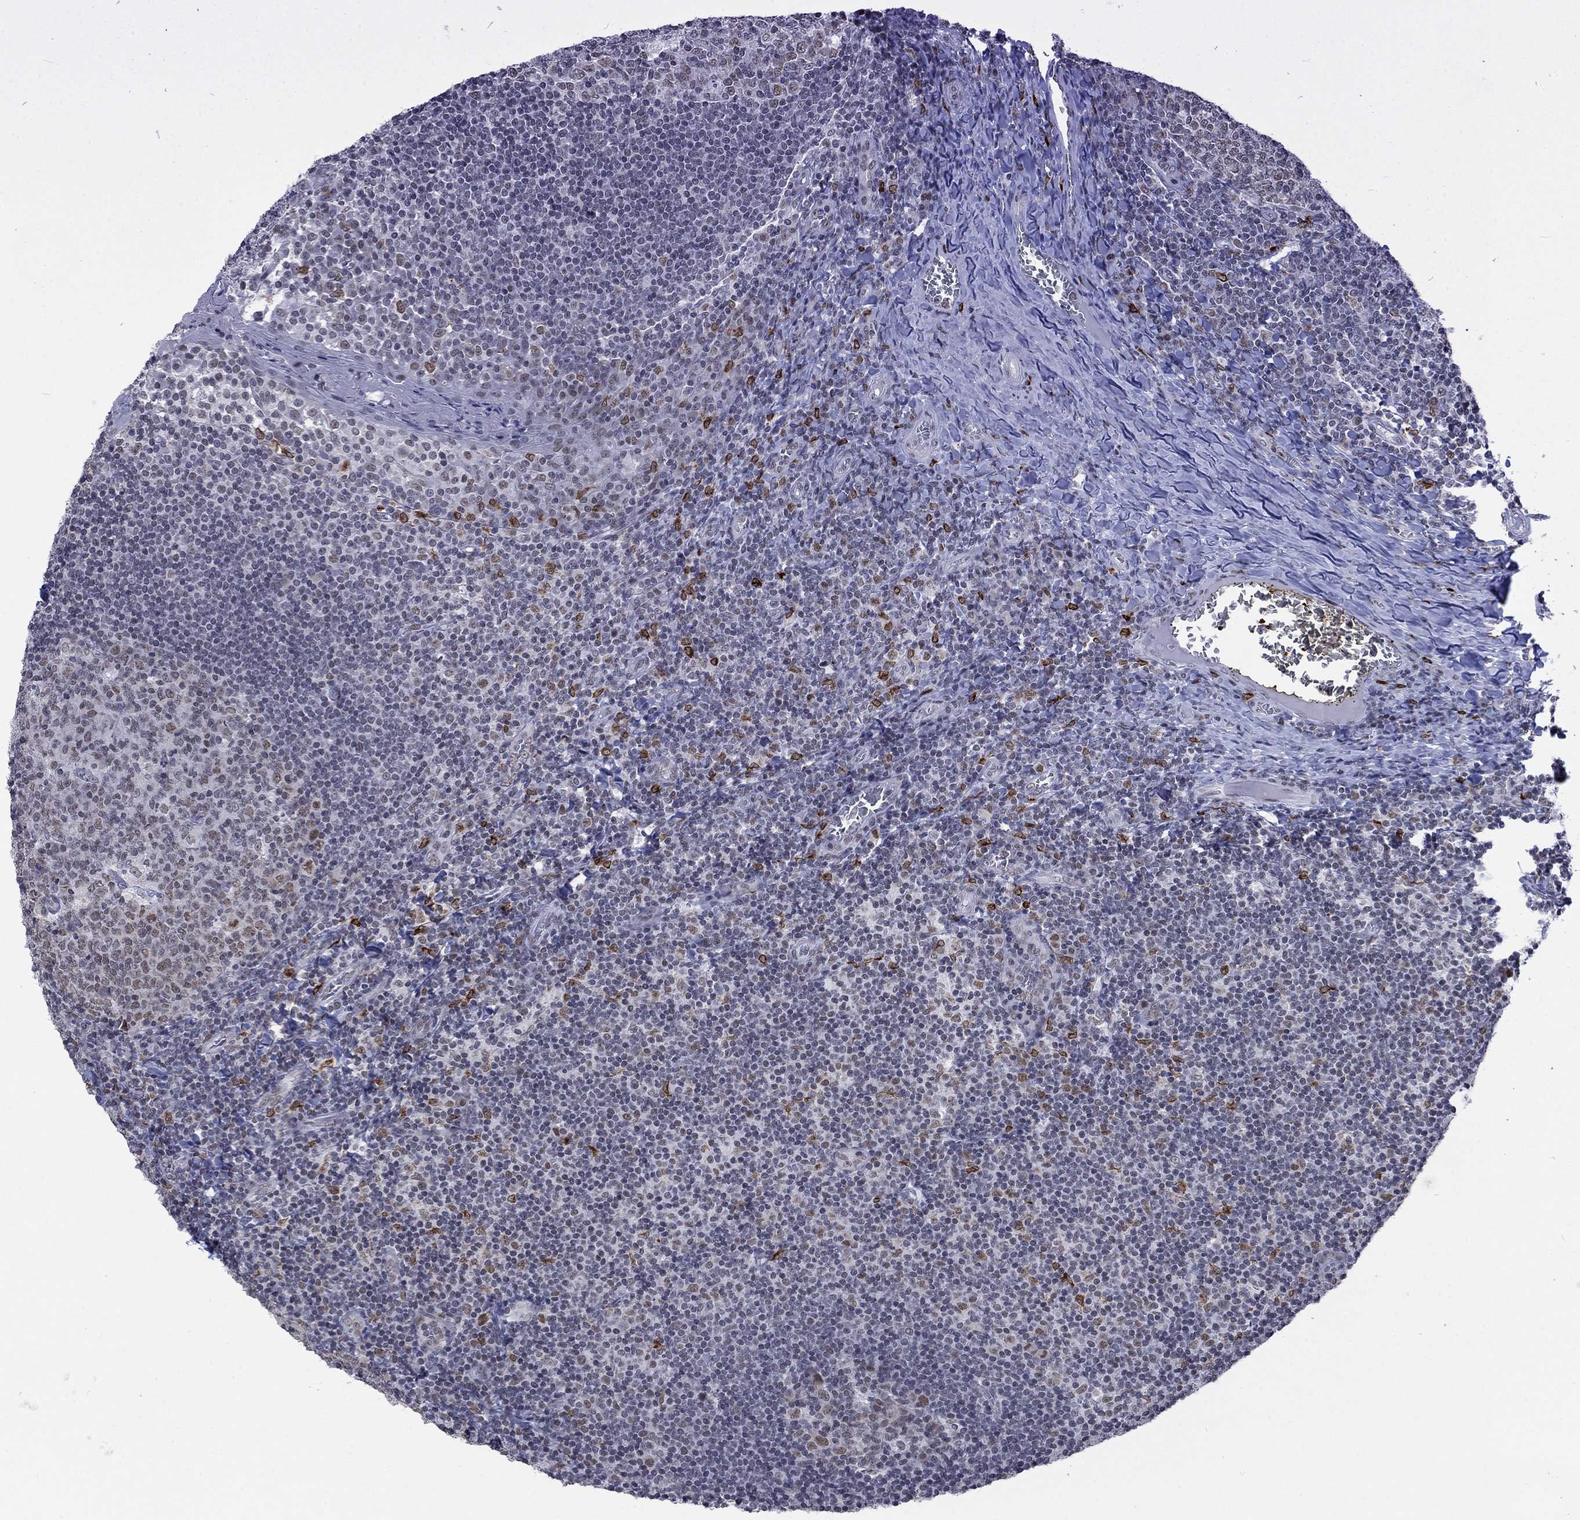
{"staining": {"intensity": "moderate", "quantity": "<25%", "location": "nuclear"}, "tissue": "tonsil", "cell_type": "Germinal center cells", "image_type": "normal", "snomed": [{"axis": "morphology", "description": "Normal tissue, NOS"}, {"axis": "topography", "description": "Tonsil"}], "caption": "Immunohistochemistry of benign human tonsil shows low levels of moderate nuclear positivity in approximately <25% of germinal center cells.", "gene": "HCFC1", "patient": {"sex": "female", "age": 13}}